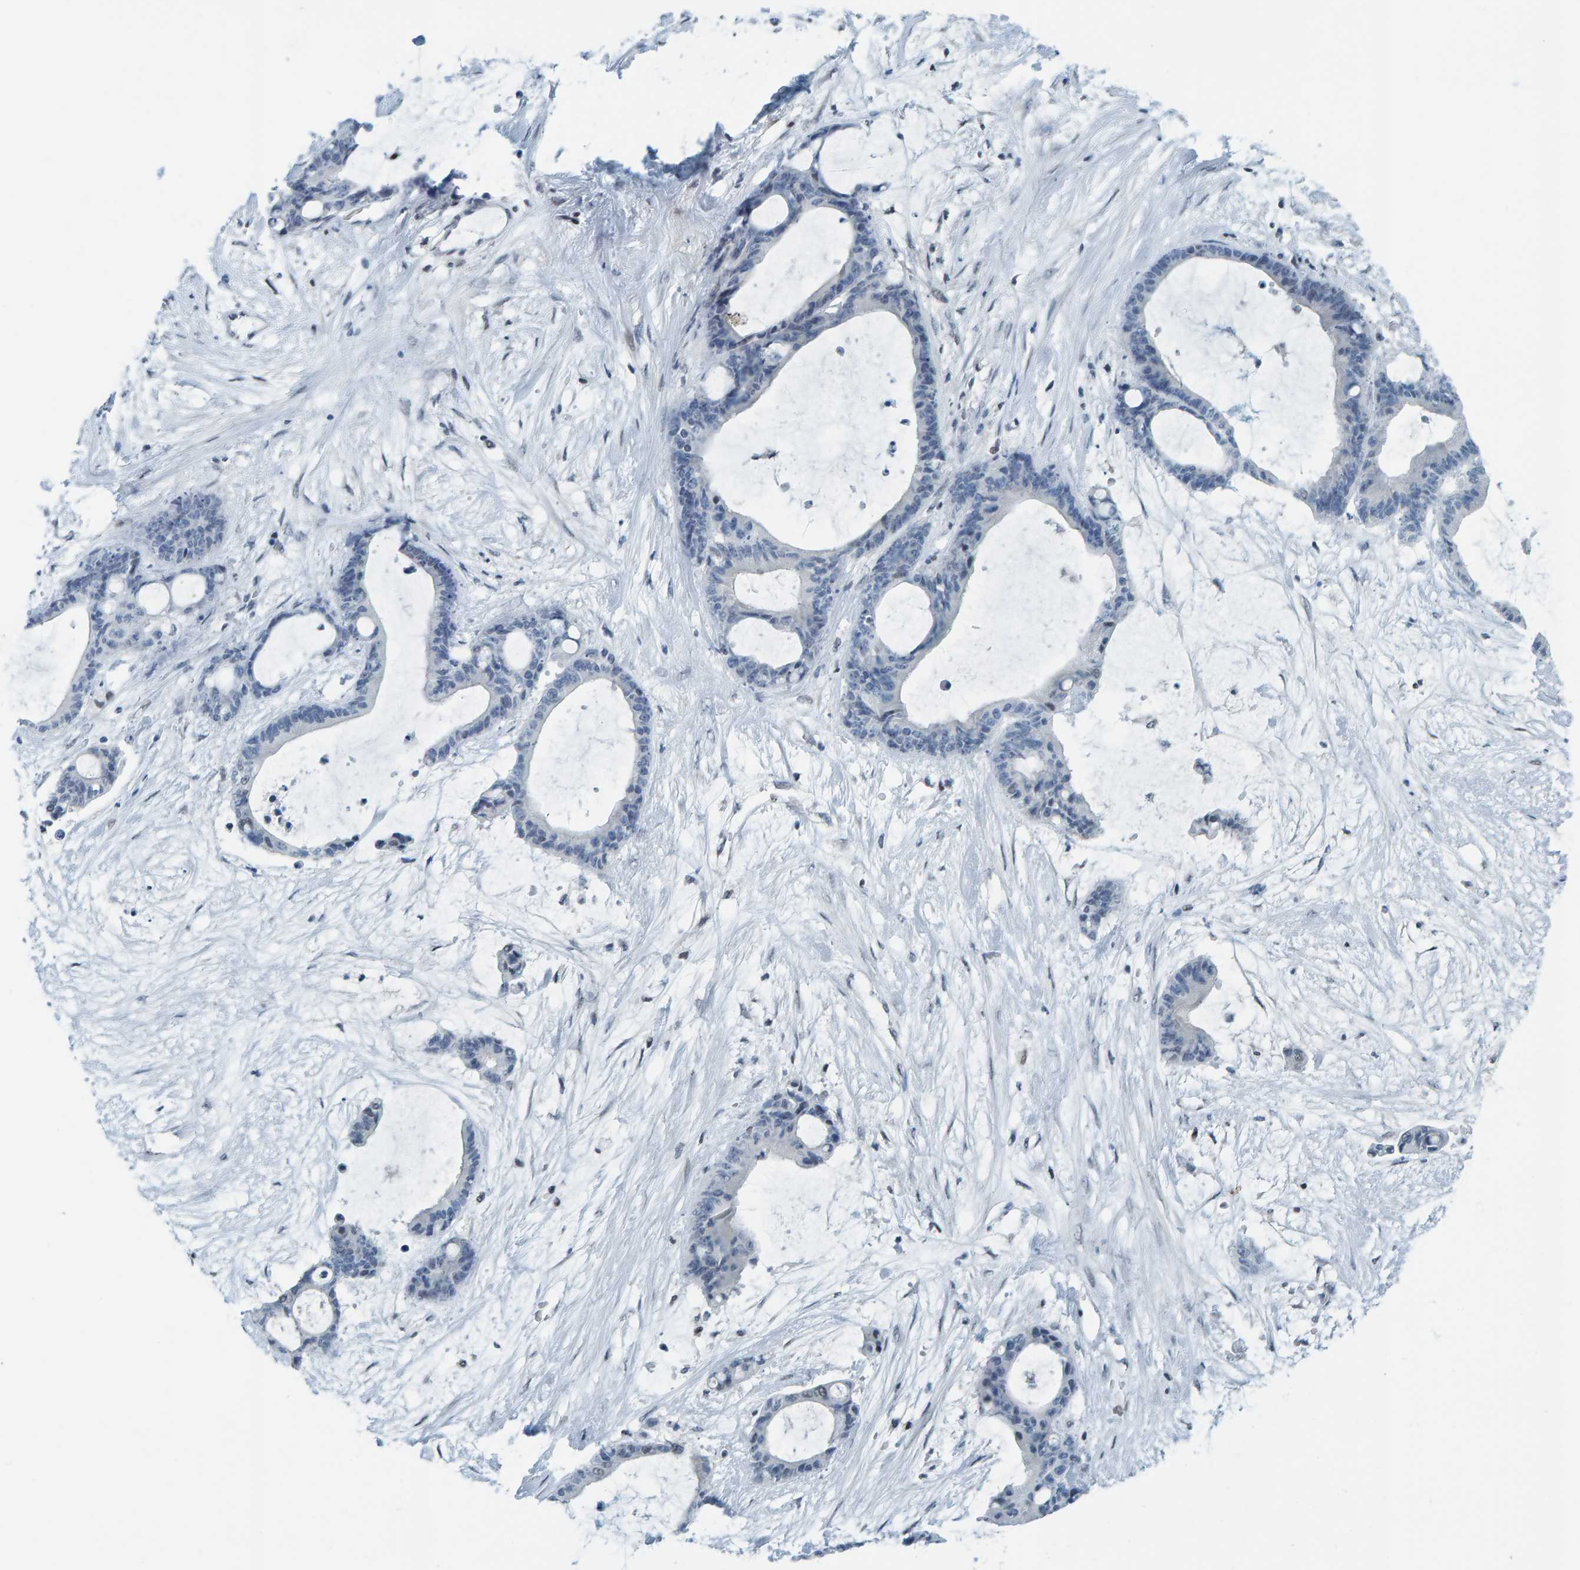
{"staining": {"intensity": "negative", "quantity": "none", "location": "none"}, "tissue": "liver cancer", "cell_type": "Tumor cells", "image_type": "cancer", "snomed": [{"axis": "morphology", "description": "Cholangiocarcinoma"}, {"axis": "topography", "description": "Liver"}], "caption": "DAB (3,3'-diaminobenzidine) immunohistochemical staining of liver cholangiocarcinoma shows no significant staining in tumor cells. (Immunohistochemistry, brightfield microscopy, high magnification).", "gene": "CNP", "patient": {"sex": "female", "age": 73}}